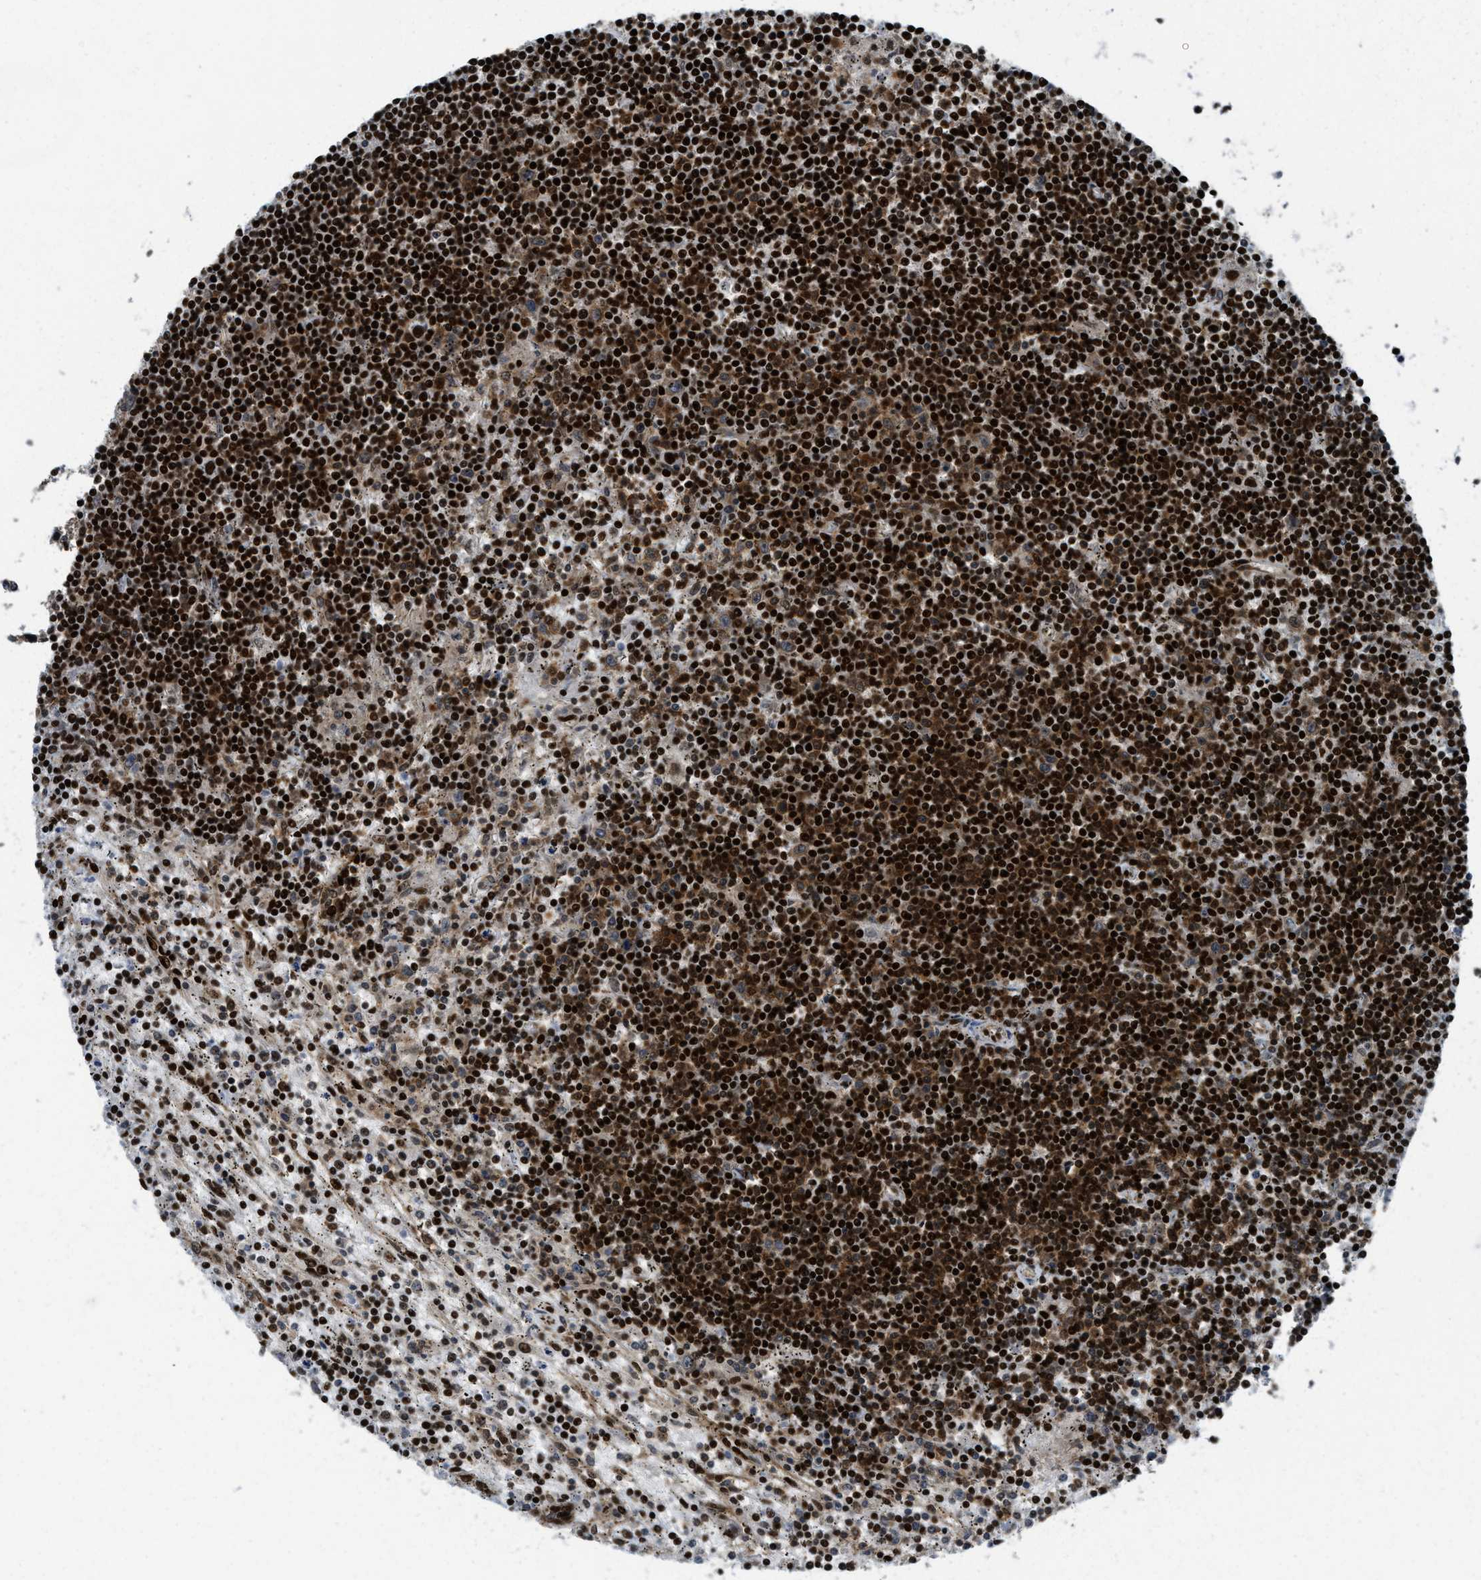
{"staining": {"intensity": "strong", "quantity": ">75%", "location": "nuclear"}, "tissue": "lymphoma", "cell_type": "Tumor cells", "image_type": "cancer", "snomed": [{"axis": "morphology", "description": "Malignant lymphoma, non-Hodgkin's type, Low grade"}, {"axis": "topography", "description": "Spleen"}], "caption": "Immunohistochemistry photomicrograph of neoplastic tissue: human lymphoma stained using IHC demonstrates high levels of strong protein expression localized specifically in the nuclear of tumor cells, appearing as a nuclear brown color.", "gene": "RFX5", "patient": {"sex": "male", "age": 76}}